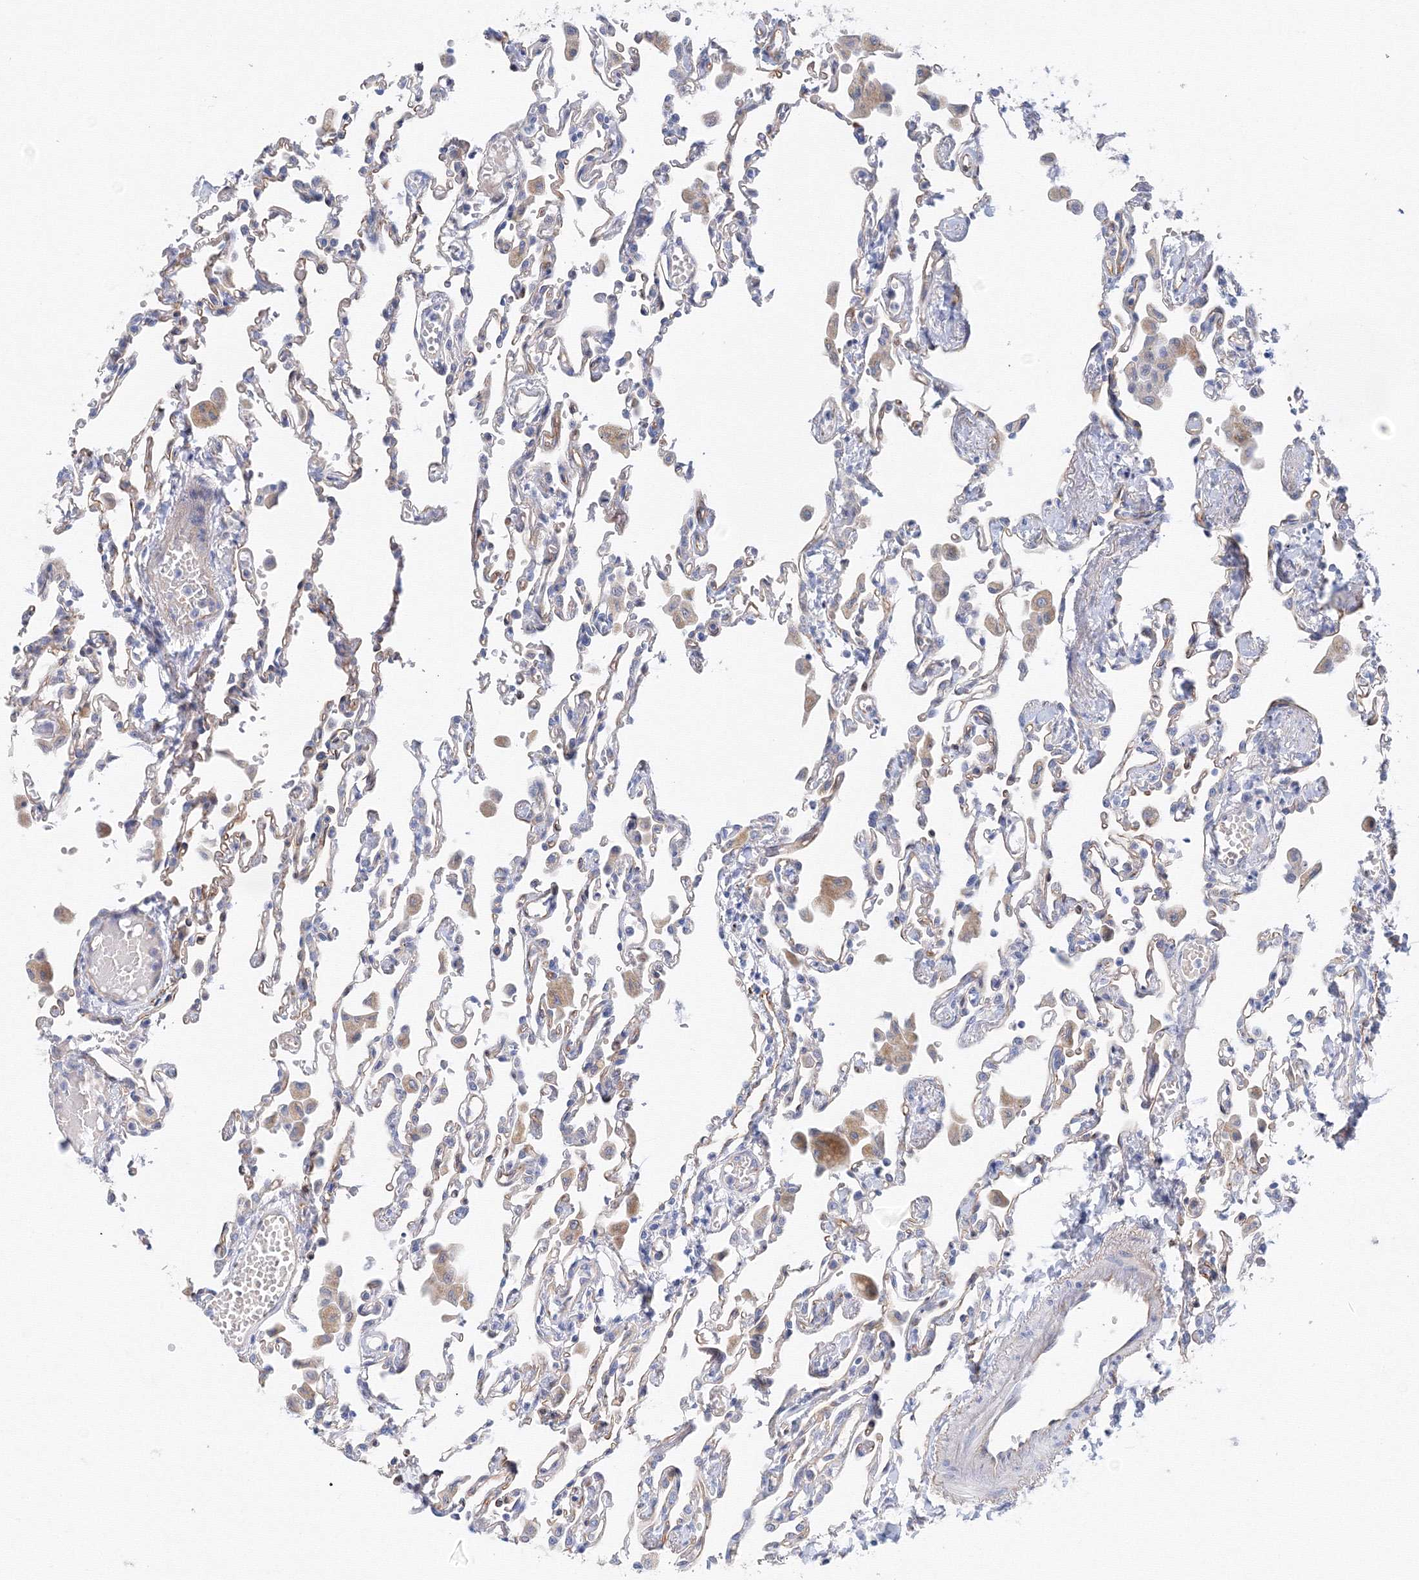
{"staining": {"intensity": "negative", "quantity": "none", "location": "none"}, "tissue": "lung", "cell_type": "Alveolar cells", "image_type": "normal", "snomed": [{"axis": "morphology", "description": "Normal tissue, NOS"}, {"axis": "topography", "description": "Bronchus"}, {"axis": "topography", "description": "Lung"}], "caption": "IHC image of unremarkable lung: lung stained with DAB shows no significant protein positivity in alveolar cells. (DAB (3,3'-diaminobenzidine) immunohistochemistry with hematoxylin counter stain).", "gene": "TAMM41", "patient": {"sex": "female", "age": 49}}